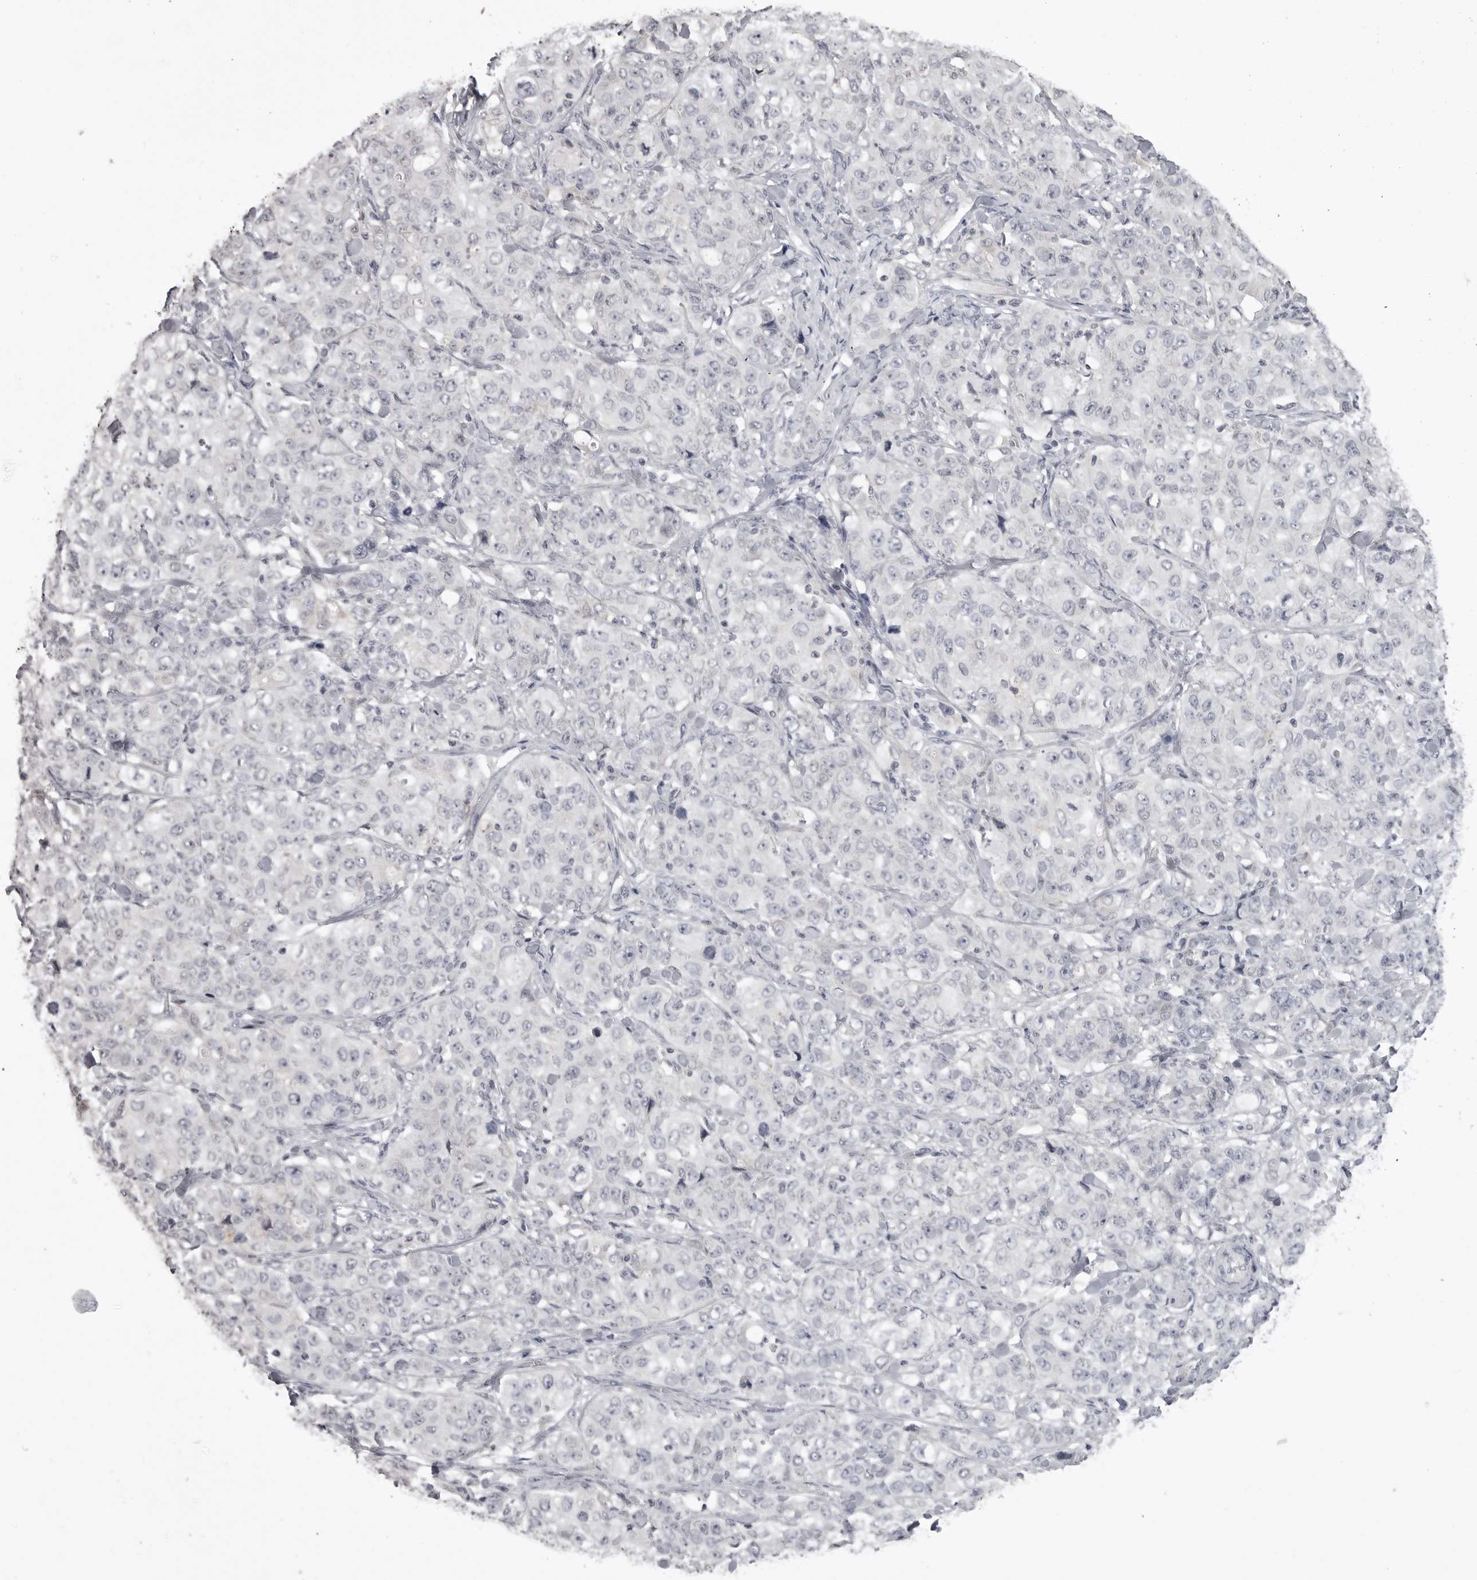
{"staining": {"intensity": "negative", "quantity": "none", "location": "none"}, "tissue": "stomach cancer", "cell_type": "Tumor cells", "image_type": "cancer", "snomed": [{"axis": "morphology", "description": "Adenocarcinoma, NOS"}, {"axis": "topography", "description": "Stomach"}], "caption": "A photomicrograph of adenocarcinoma (stomach) stained for a protein exhibits no brown staining in tumor cells.", "gene": "GPN2", "patient": {"sex": "male", "age": 48}}